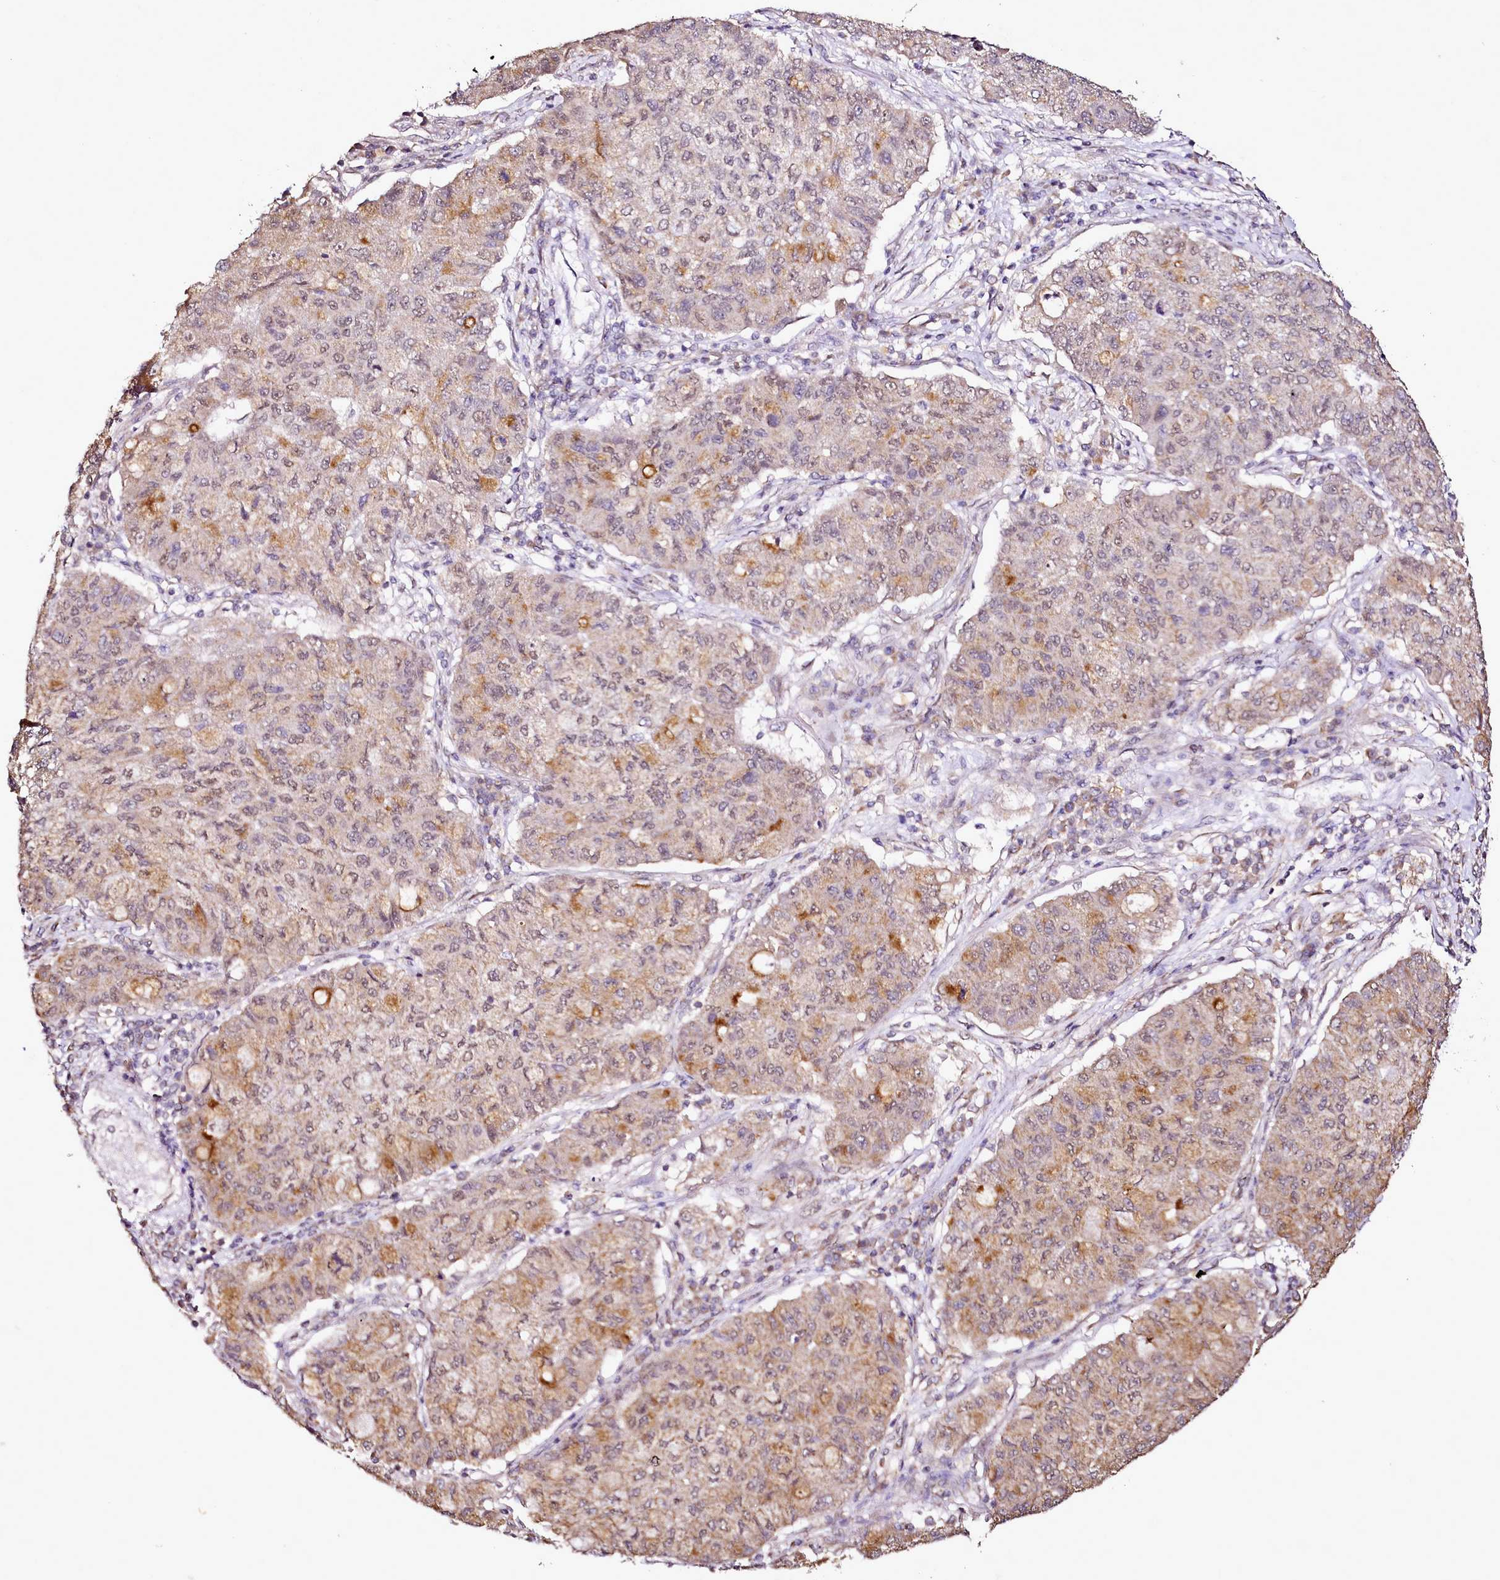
{"staining": {"intensity": "moderate", "quantity": "<25%", "location": "cytoplasmic/membranous"}, "tissue": "lung cancer", "cell_type": "Tumor cells", "image_type": "cancer", "snomed": [{"axis": "morphology", "description": "Squamous cell carcinoma, NOS"}, {"axis": "topography", "description": "Lung"}], "caption": "Immunohistochemistry (IHC) (DAB) staining of human lung squamous cell carcinoma exhibits moderate cytoplasmic/membranous protein positivity in about <25% of tumor cells. The protein of interest is shown in brown color, while the nuclei are stained blue.", "gene": "EDIL3", "patient": {"sex": "male", "age": 74}}